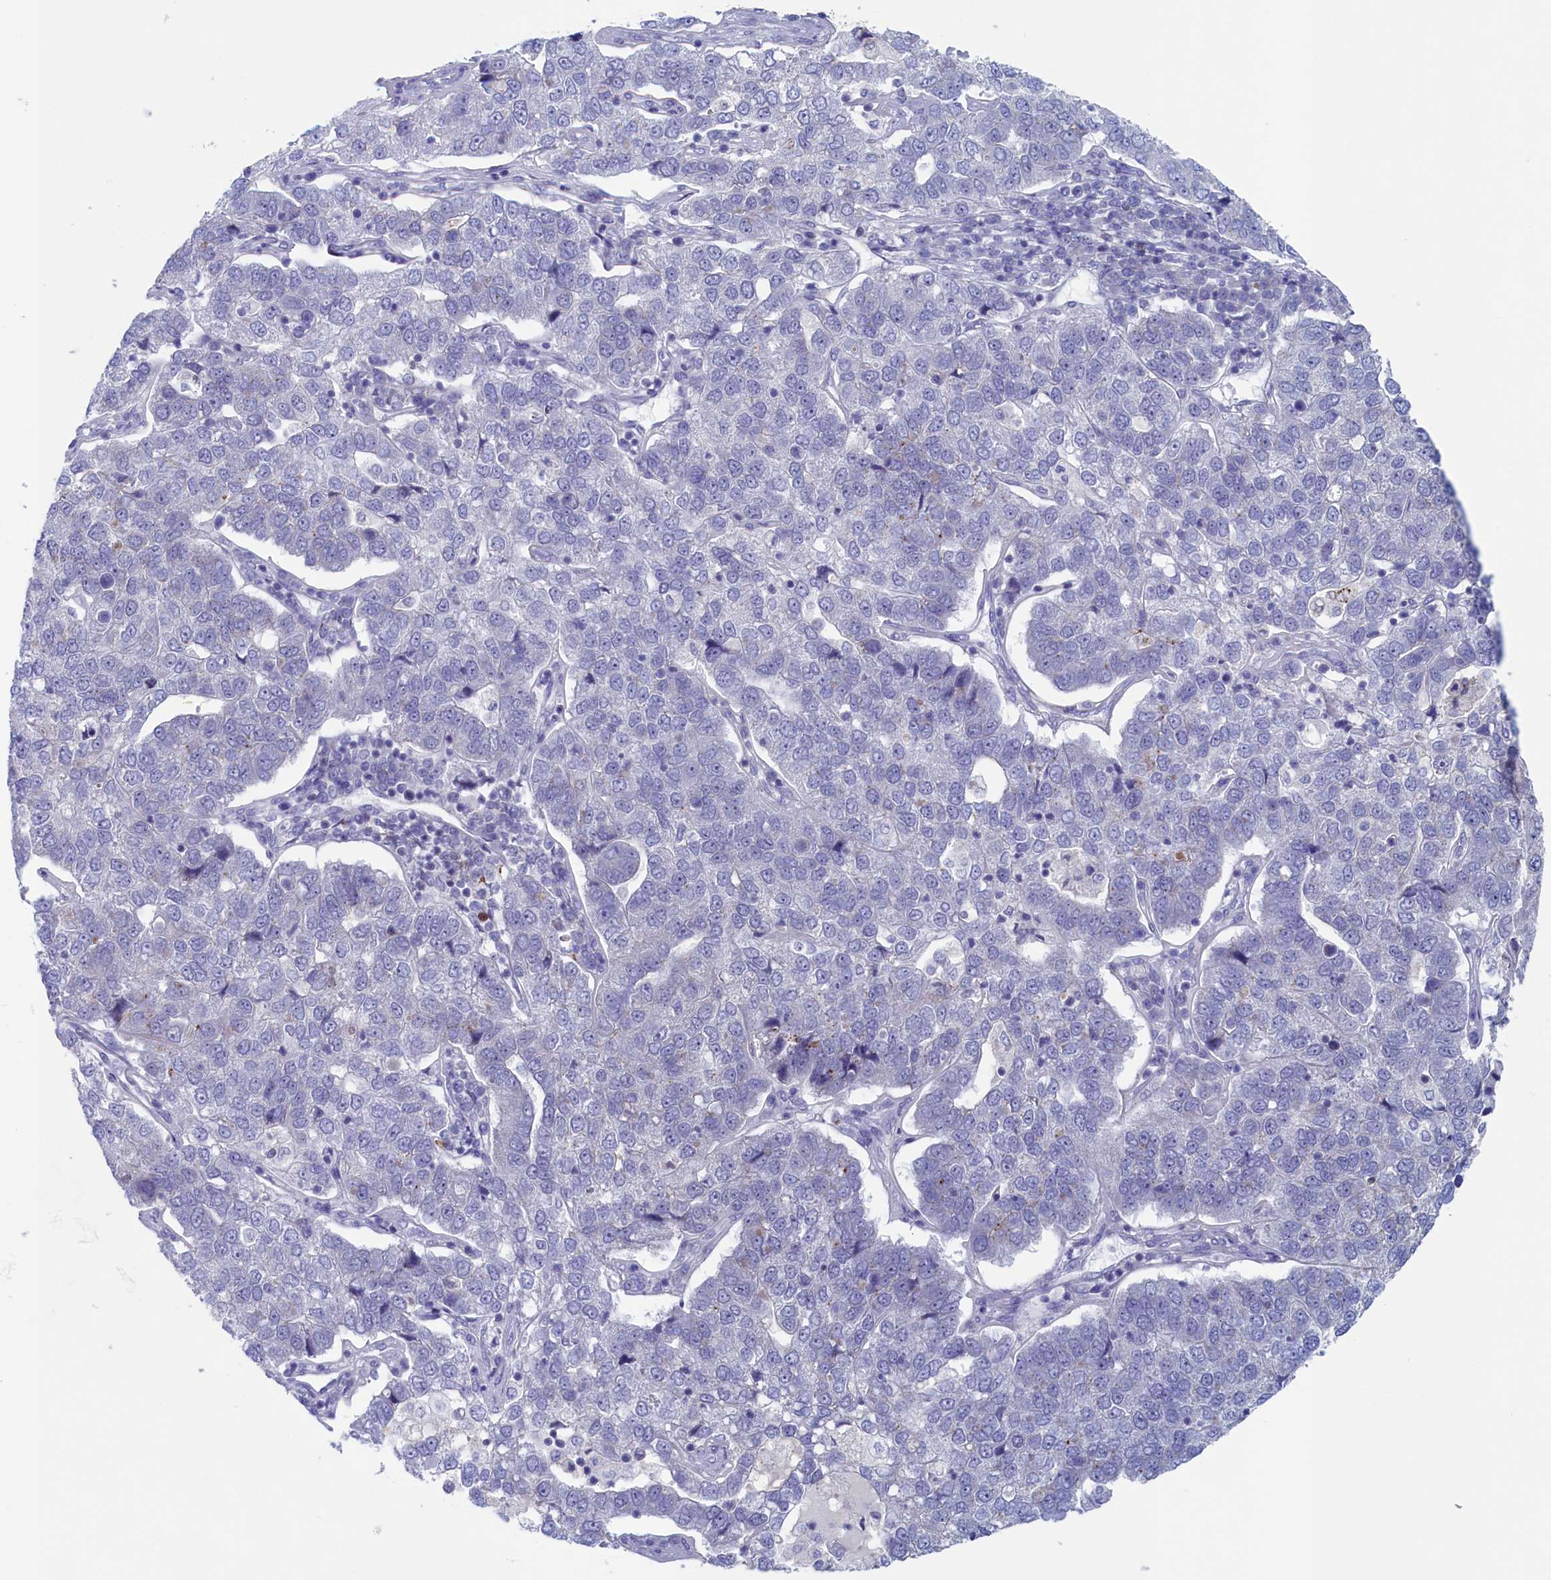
{"staining": {"intensity": "negative", "quantity": "none", "location": "none"}, "tissue": "pancreatic cancer", "cell_type": "Tumor cells", "image_type": "cancer", "snomed": [{"axis": "morphology", "description": "Adenocarcinoma, NOS"}, {"axis": "topography", "description": "Pancreas"}], "caption": "DAB (3,3'-diaminobenzidine) immunohistochemical staining of pancreatic adenocarcinoma displays no significant positivity in tumor cells. (IHC, brightfield microscopy, high magnification).", "gene": "WDR76", "patient": {"sex": "female", "age": 61}}